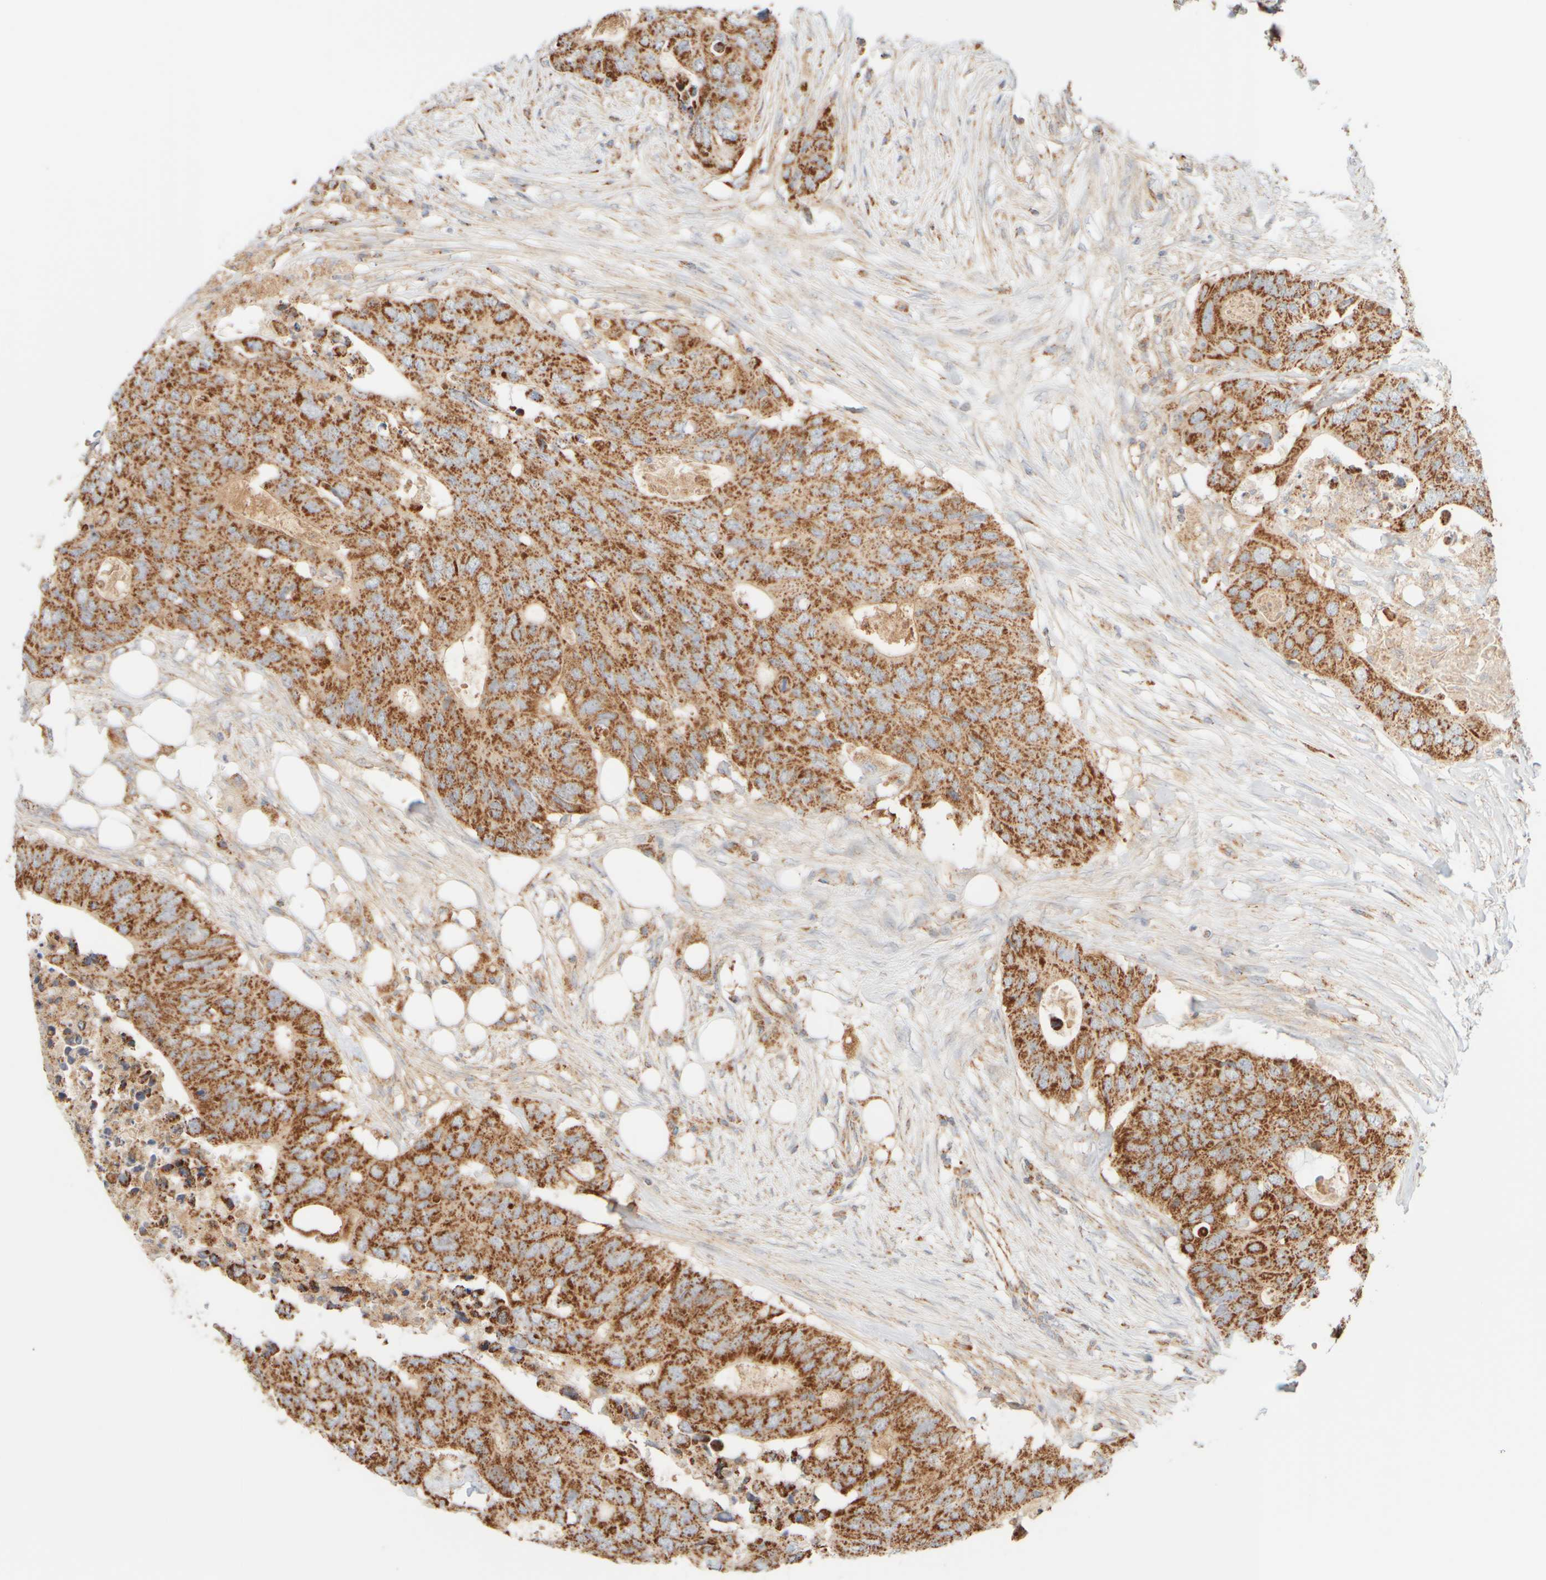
{"staining": {"intensity": "strong", "quantity": ">75%", "location": "cytoplasmic/membranous"}, "tissue": "colorectal cancer", "cell_type": "Tumor cells", "image_type": "cancer", "snomed": [{"axis": "morphology", "description": "Adenocarcinoma, NOS"}, {"axis": "topography", "description": "Colon"}], "caption": "A histopathology image of colorectal cancer (adenocarcinoma) stained for a protein exhibits strong cytoplasmic/membranous brown staining in tumor cells.", "gene": "APBB2", "patient": {"sex": "male", "age": 71}}